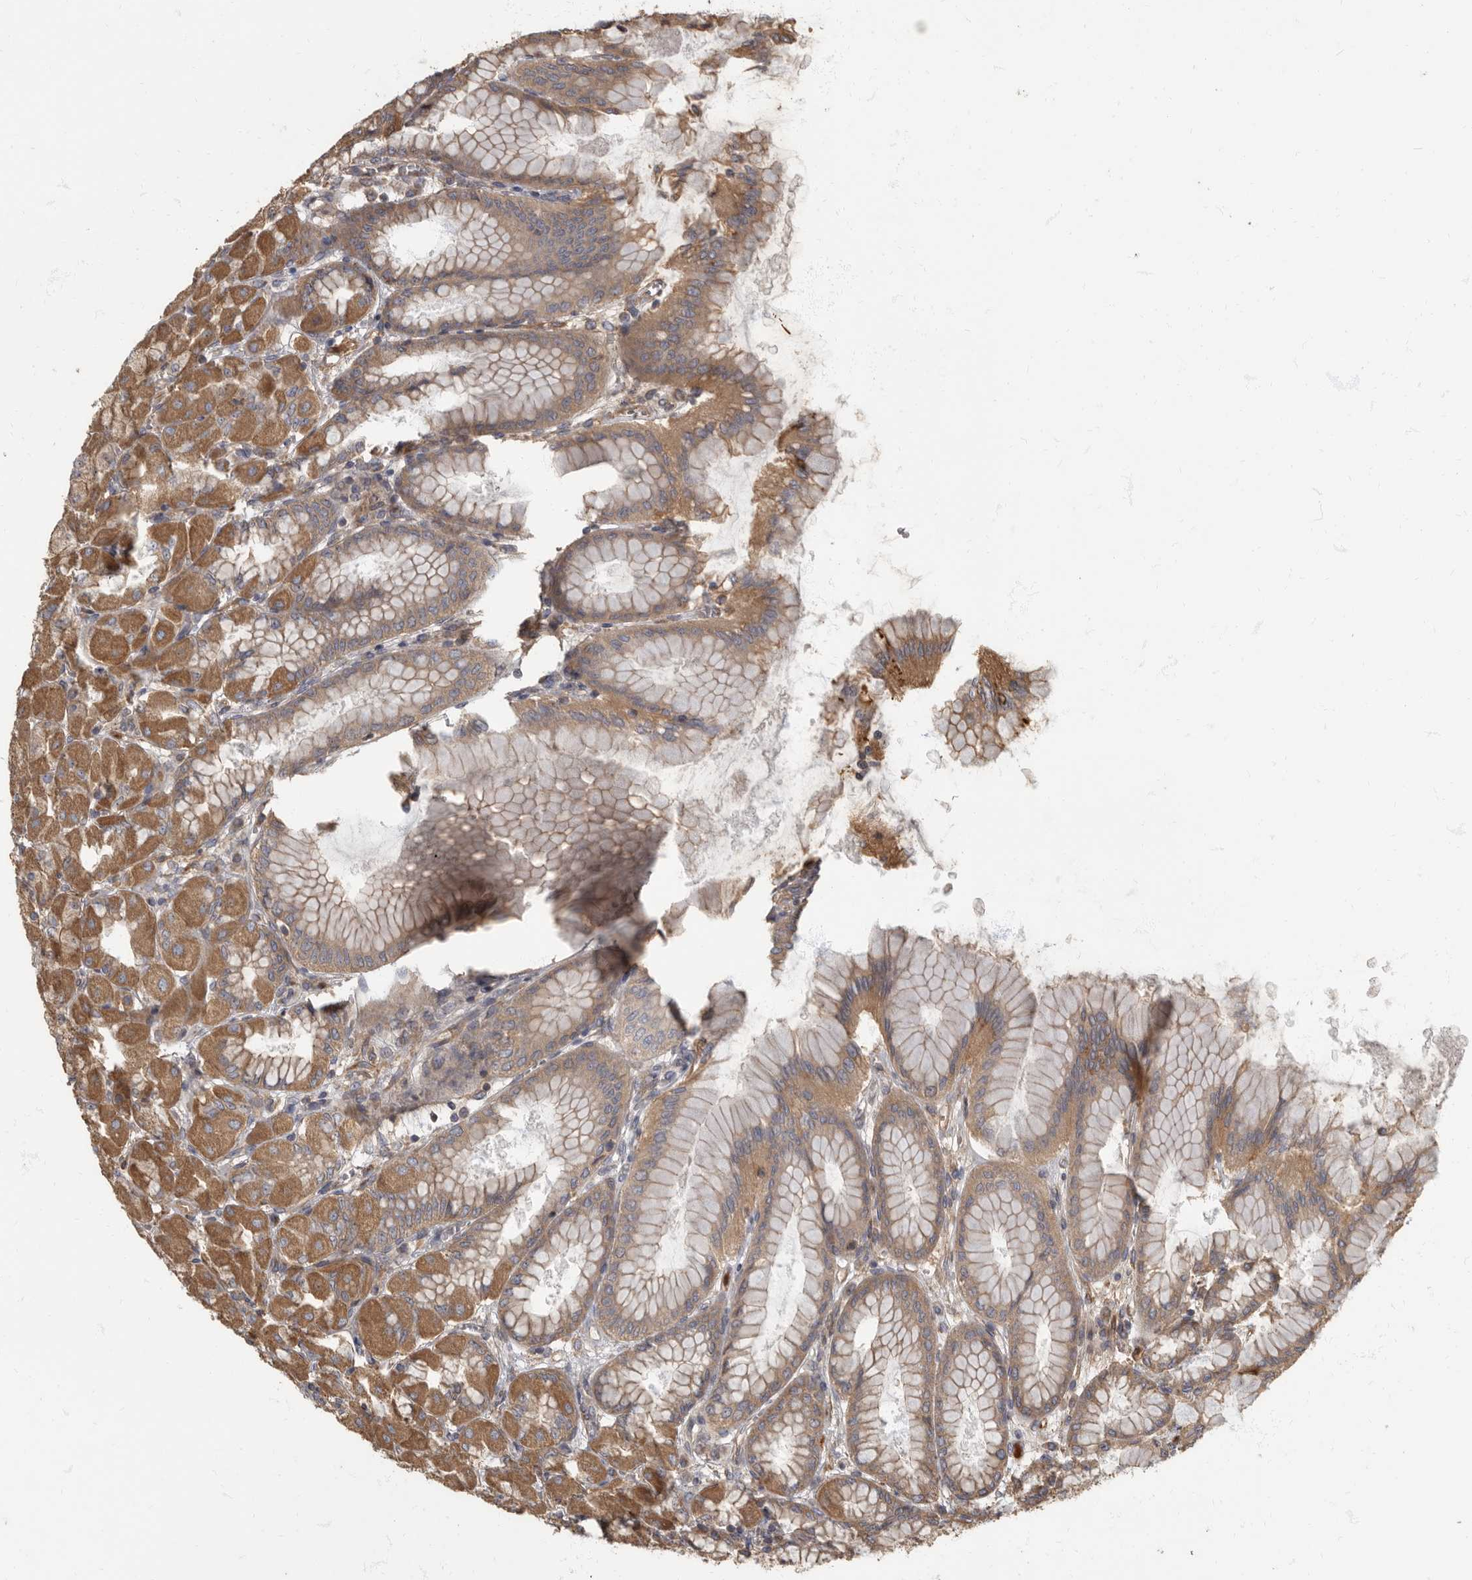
{"staining": {"intensity": "strong", "quantity": "25%-75%", "location": "cytoplasmic/membranous"}, "tissue": "stomach", "cell_type": "Glandular cells", "image_type": "normal", "snomed": [{"axis": "morphology", "description": "Normal tissue, NOS"}, {"axis": "topography", "description": "Stomach, upper"}], "caption": "Strong cytoplasmic/membranous expression for a protein is present in about 25%-75% of glandular cells of normal stomach using immunohistochemistry (IHC).", "gene": "DAAM1", "patient": {"sex": "female", "age": 56}}